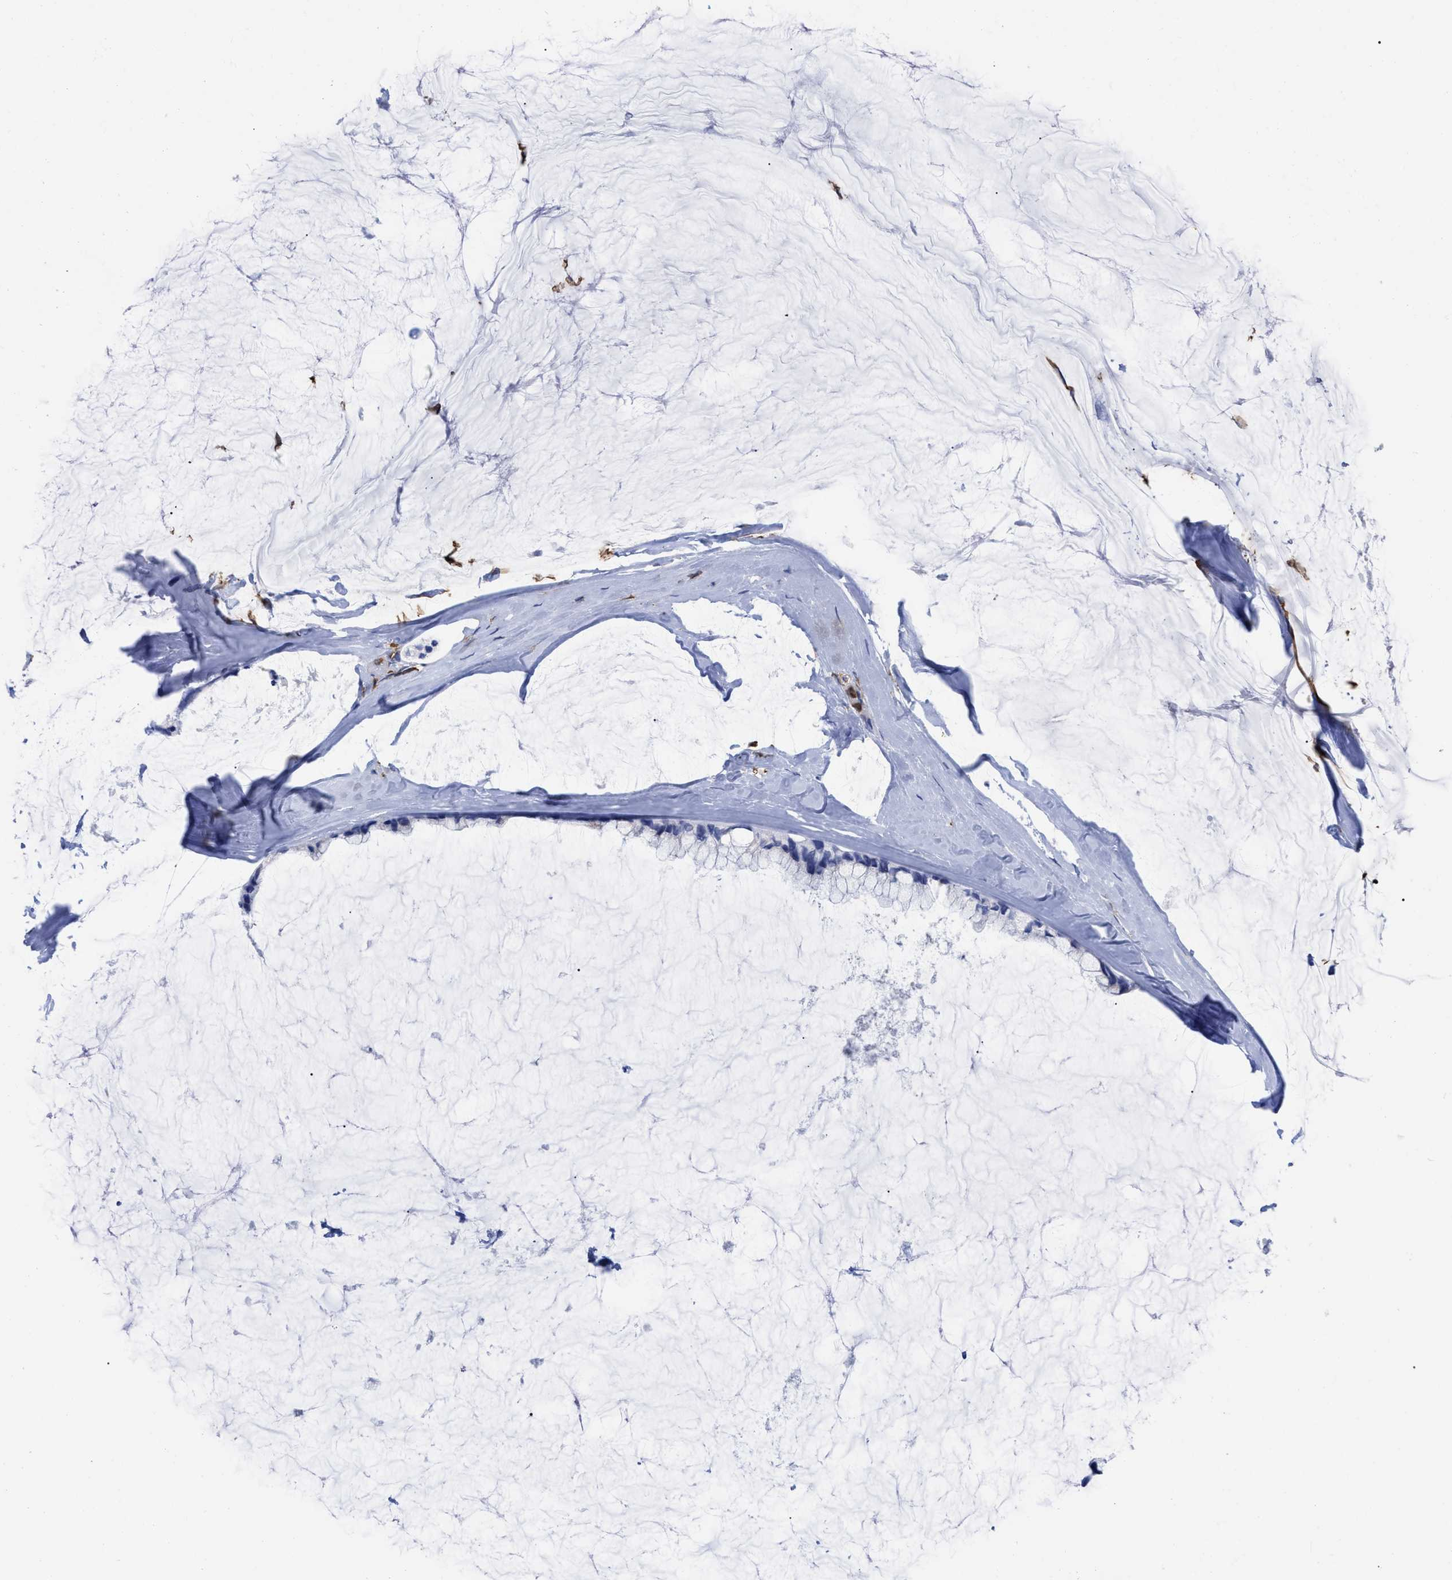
{"staining": {"intensity": "negative", "quantity": "none", "location": "none"}, "tissue": "ovarian cancer", "cell_type": "Tumor cells", "image_type": "cancer", "snomed": [{"axis": "morphology", "description": "Cystadenocarcinoma, mucinous, NOS"}, {"axis": "topography", "description": "Ovary"}], "caption": "This is an IHC photomicrograph of ovarian cancer (mucinous cystadenocarcinoma). There is no positivity in tumor cells.", "gene": "HCLS1", "patient": {"sex": "female", "age": 39}}